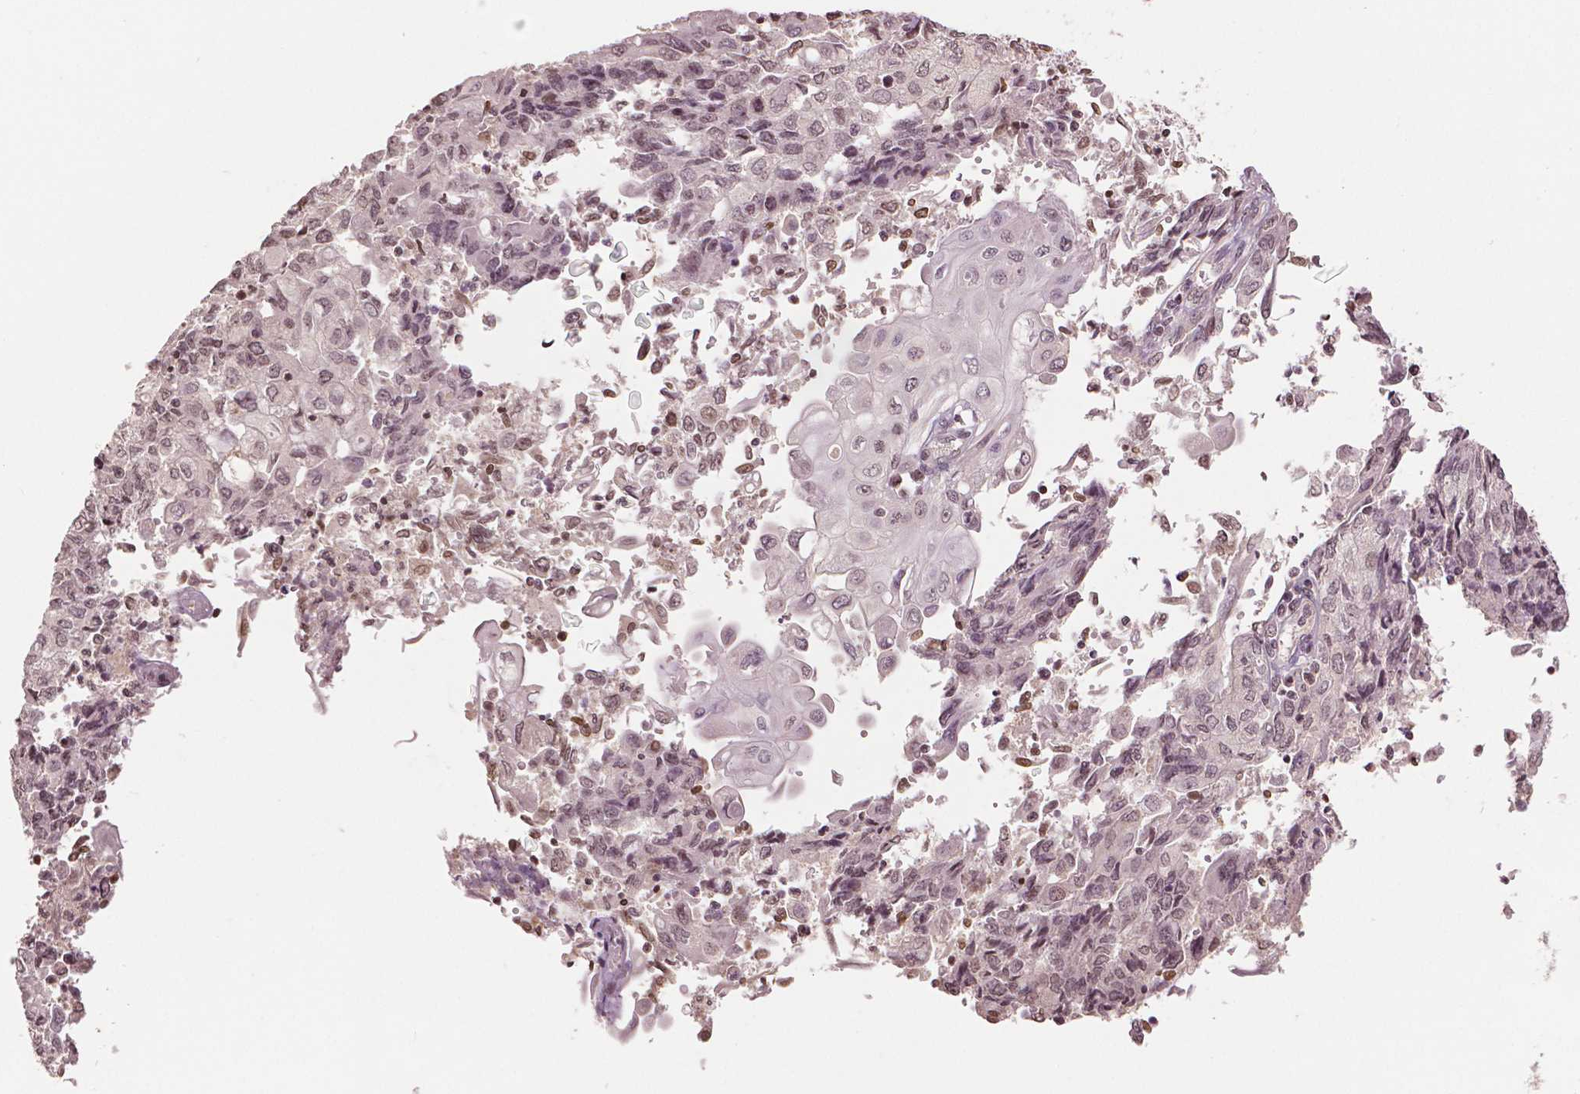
{"staining": {"intensity": "moderate", "quantity": ">75%", "location": "nuclear"}, "tissue": "endometrial cancer", "cell_type": "Tumor cells", "image_type": "cancer", "snomed": [{"axis": "morphology", "description": "Adenocarcinoma, NOS"}, {"axis": "topography", "description": "Endometrium"}], "caption": "Protein staining of endometrial adenocarcinoma tissue shows moderate nuclear expression in approximately >75% of tumor cells.", "gene": "DEK", "patient": {"sex": "female", "age": 54}}